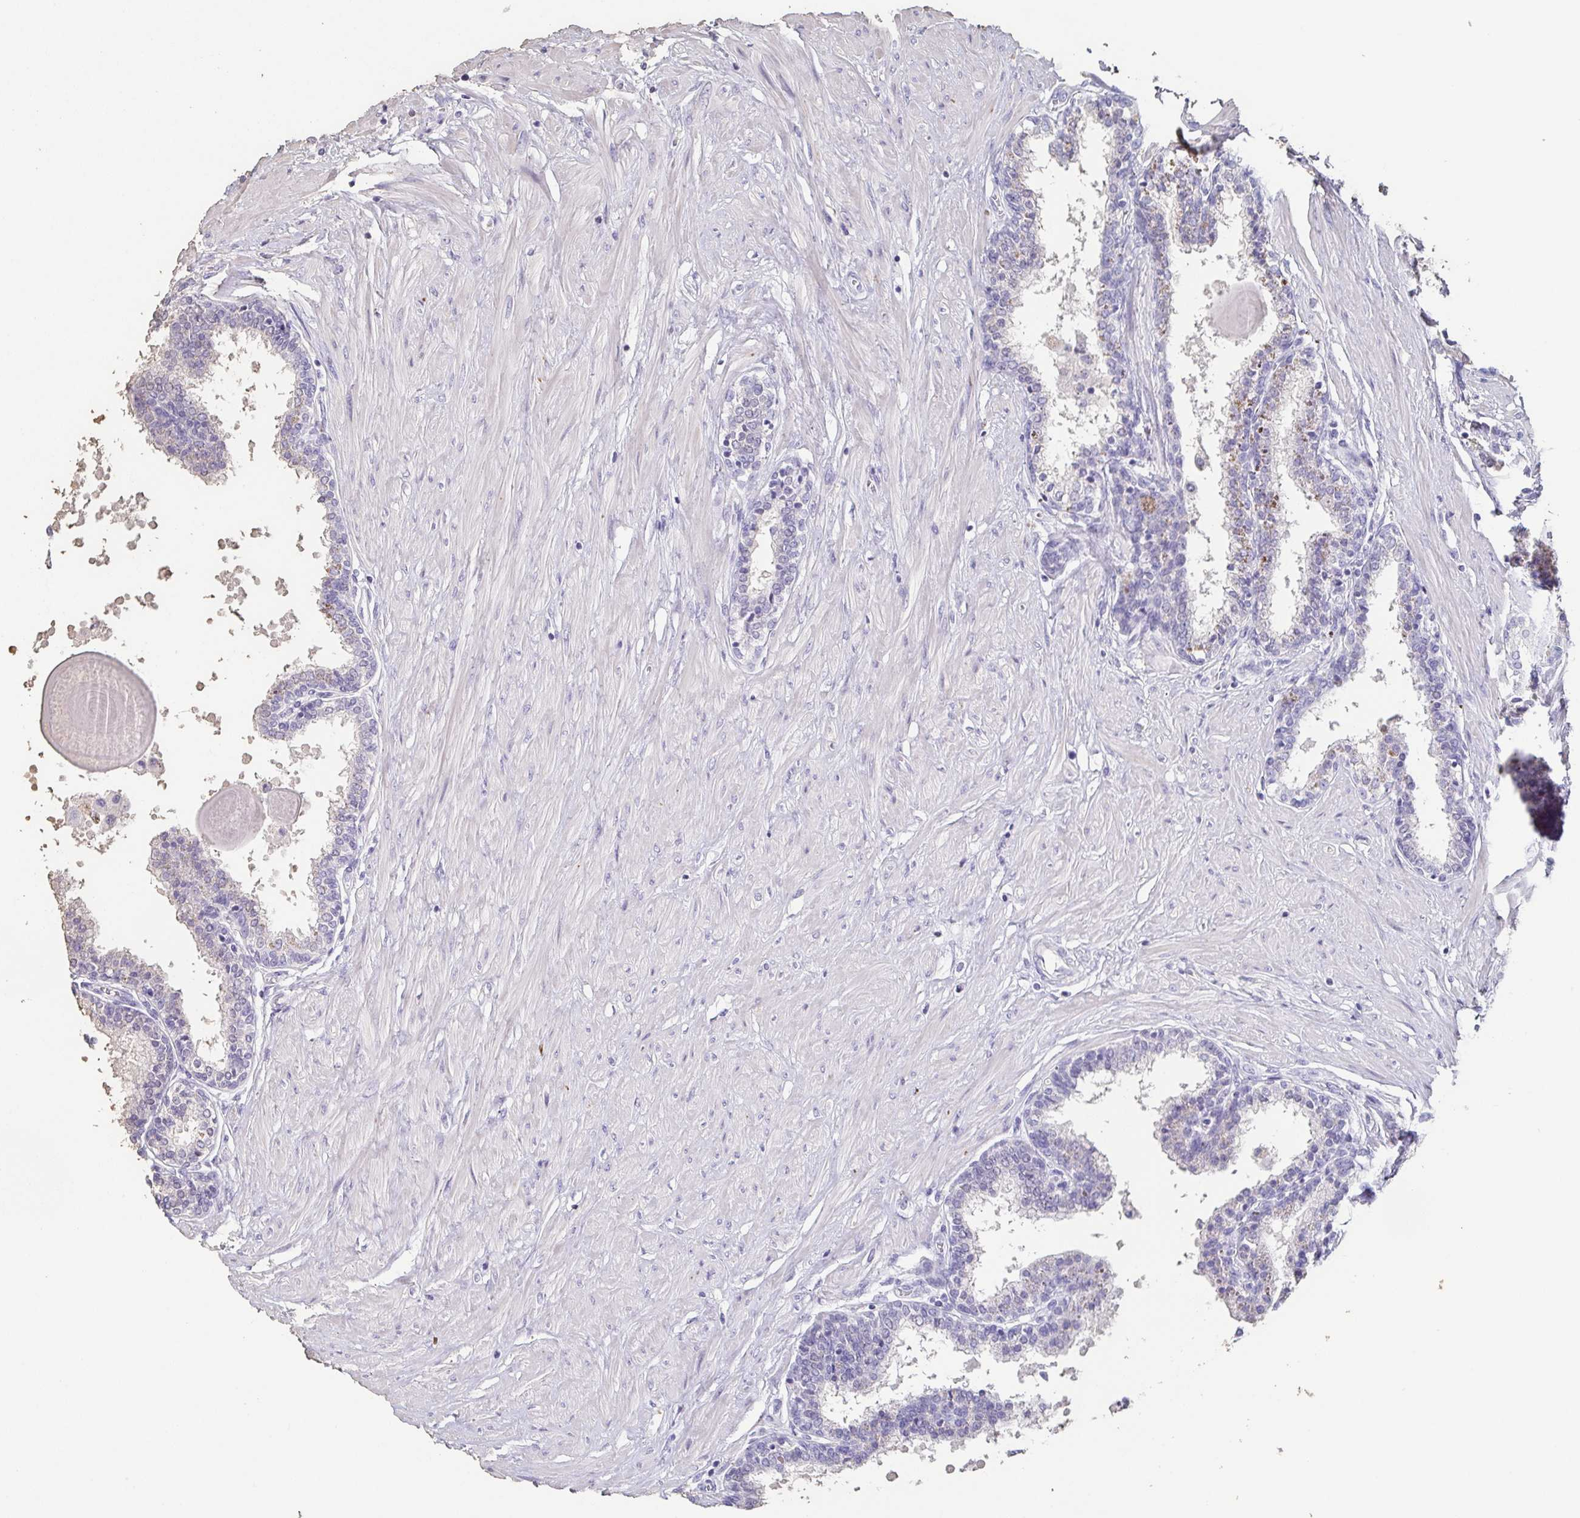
{"staining": {"intensity": "negative", "quantity": "none", "location": "none"}, "tissue": "prostate", "cell_type": "Glandular cells", "image_type": "normal", "snomed": [{"axis": "morphology", "description": "Normal tissue, NOS"}, {"axis": "topography", "description": "Prostate"}], "caption": "Immunohistochemistry histopathology image of benign prostate: human prostate stained with DAB exhibits no significant protein staining in glandular cells.", "gene": "BPIFA2", "patient": {"sex": "male", "age": 55}}